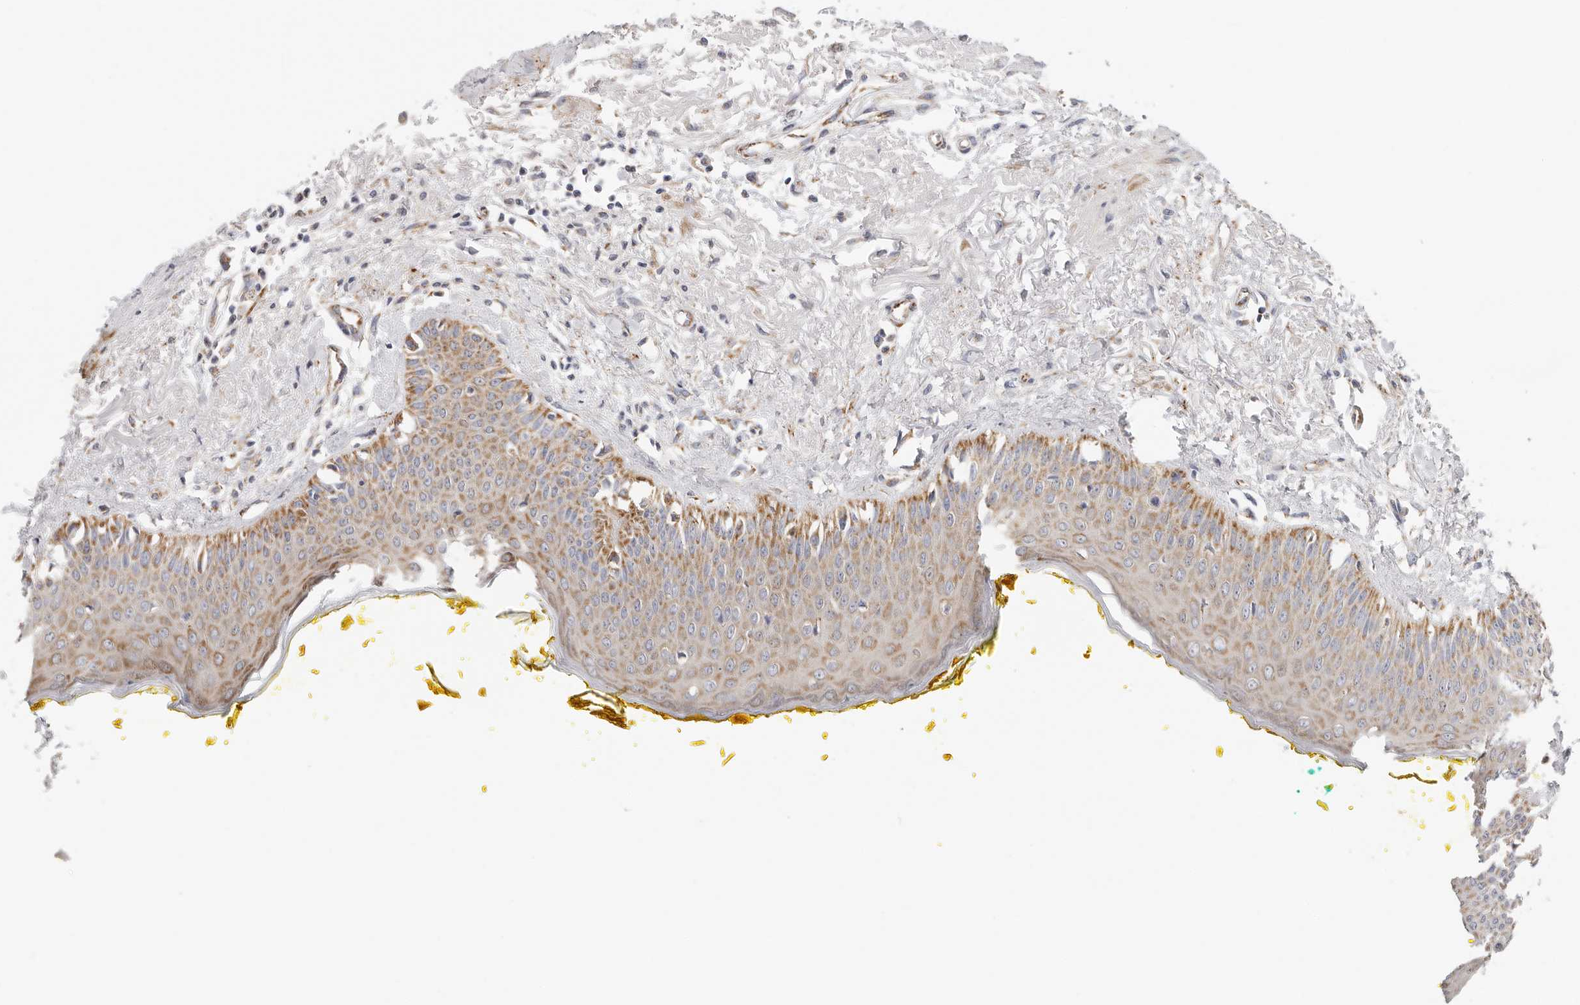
{"staining": {"intensity": "moderate", "quantity": "25%-75%", "location": "cytoplasmic/membranous"}, "tissue": "oral mucosa", "cell_type": "Squamous epithelial cells", "image_type": "normal", "snomed": [{"axis": "morphology", "description": "Normal tissue, NOS"}, {"axis": "topography", "description": "Oral tissue"}], "caption": "Moderate cytoplasmic/membranous protein staining is identified in approximately 25%-75% of squamous epithelial cells in oral mucosa. (Stains: DAB in brown, nuclei in blue, Microscopy: brightfield microscopy at high magnification).", "gene": "AFDN", "patient": {"sex": "female", "age": 70}}